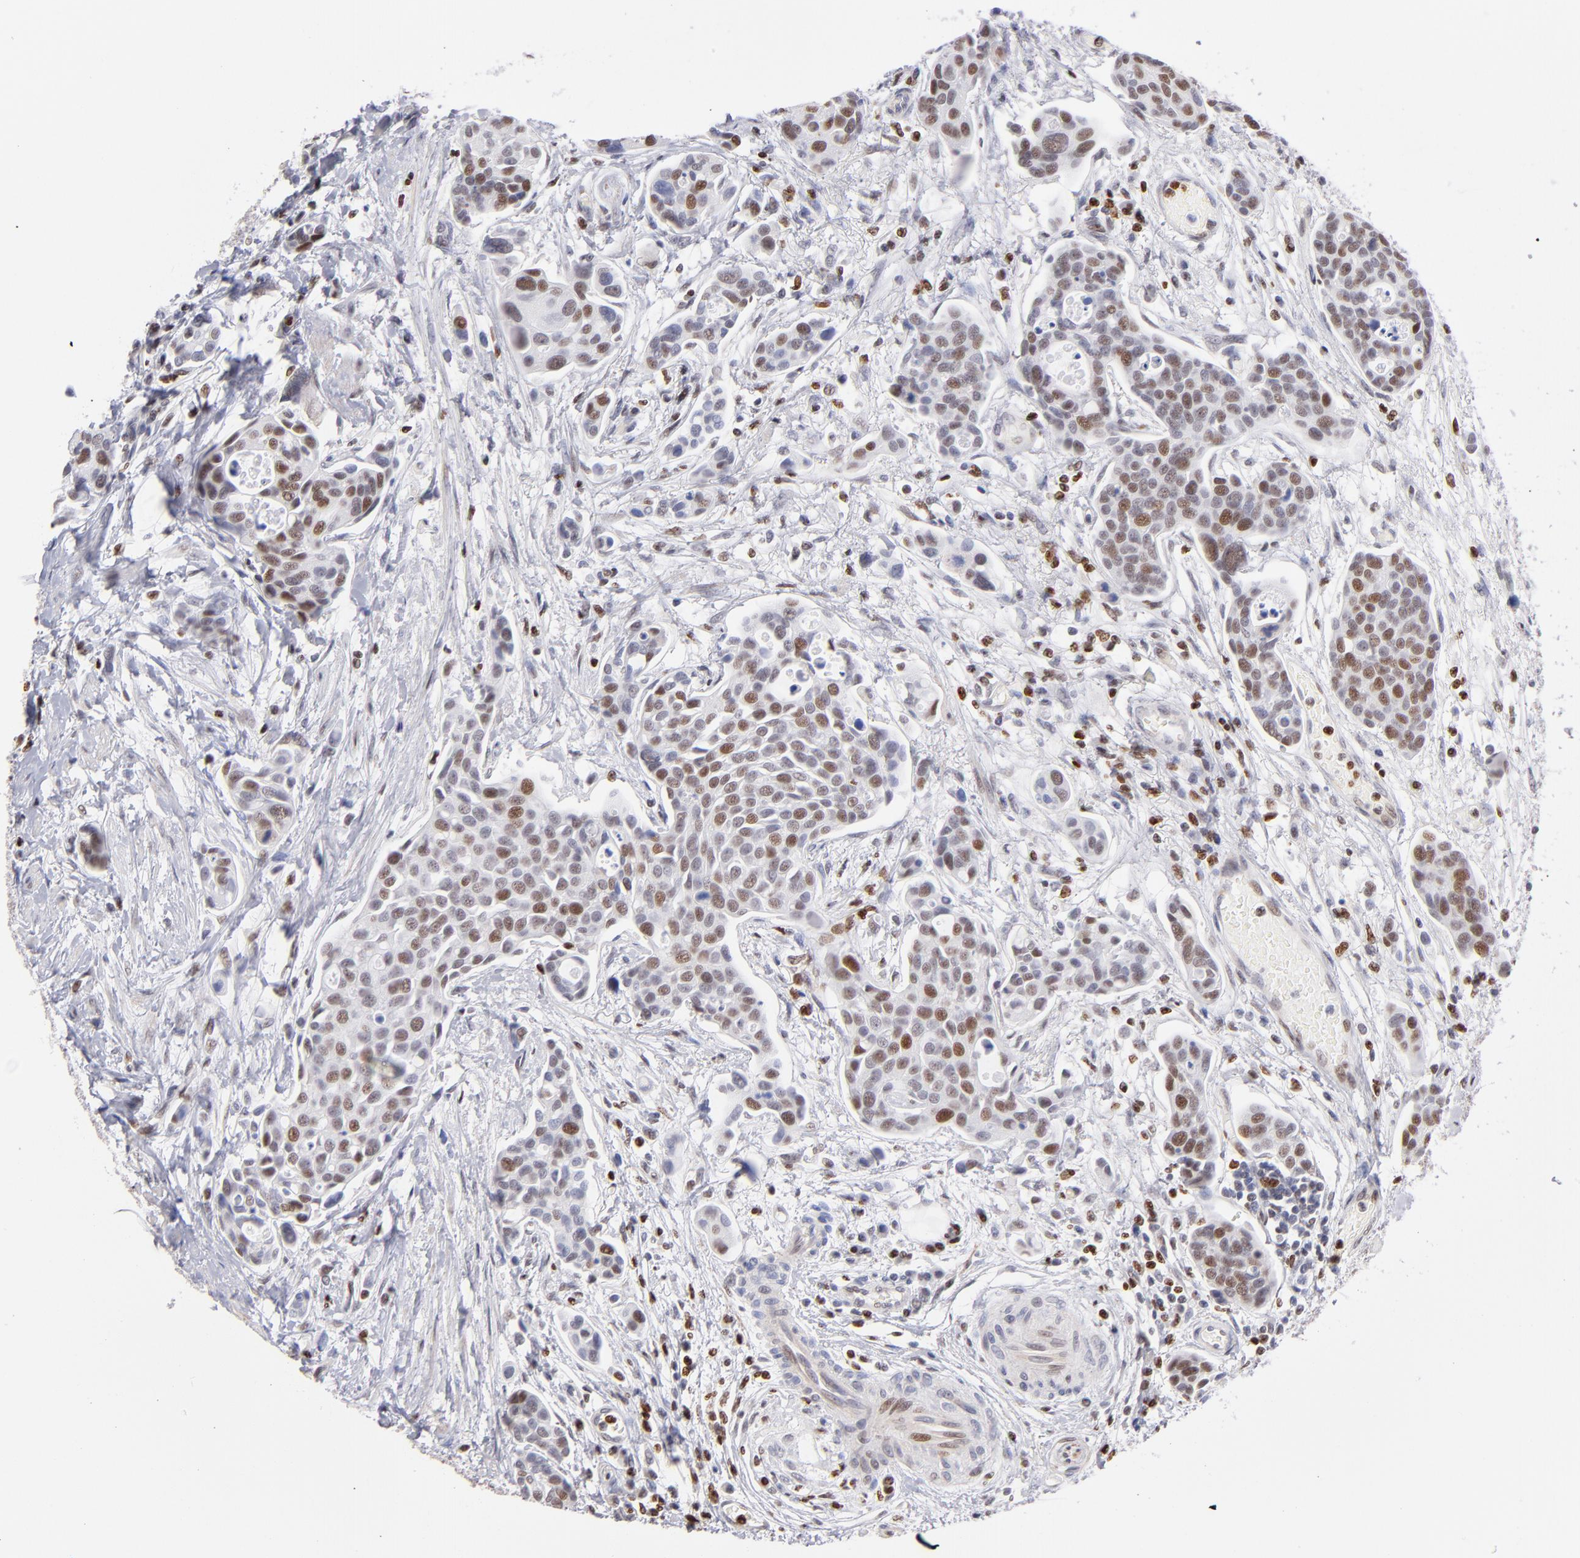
{"staining": {"intensity": "moderate", "quantity": "25%-75%", "location": "nuclear"}, "tissue": "urothelial cancer", "cell_type": "Tumor cells", "image_type": "cancer", "snomed": [{"axis": "morphology", "description": "Urothelial carcinoma, High grade"}, {"axis": "topography", "description": "Urinary bladder"}], "caption": "IHC staining of urothelial carcinoma (high-grade), which demonstrates medium levels of moderate nuclear positivity in approximately 25%-75% of tumor cells indicating moderate nuclear protein expression. The staining was performed using DAB (3,3'-diaminobenzidine) (brown) for protein detection and nuclei were counterstained in hematoxylin (blue).", "gene": "POLA1", "patient": {"sex": "male", "age": 78}}